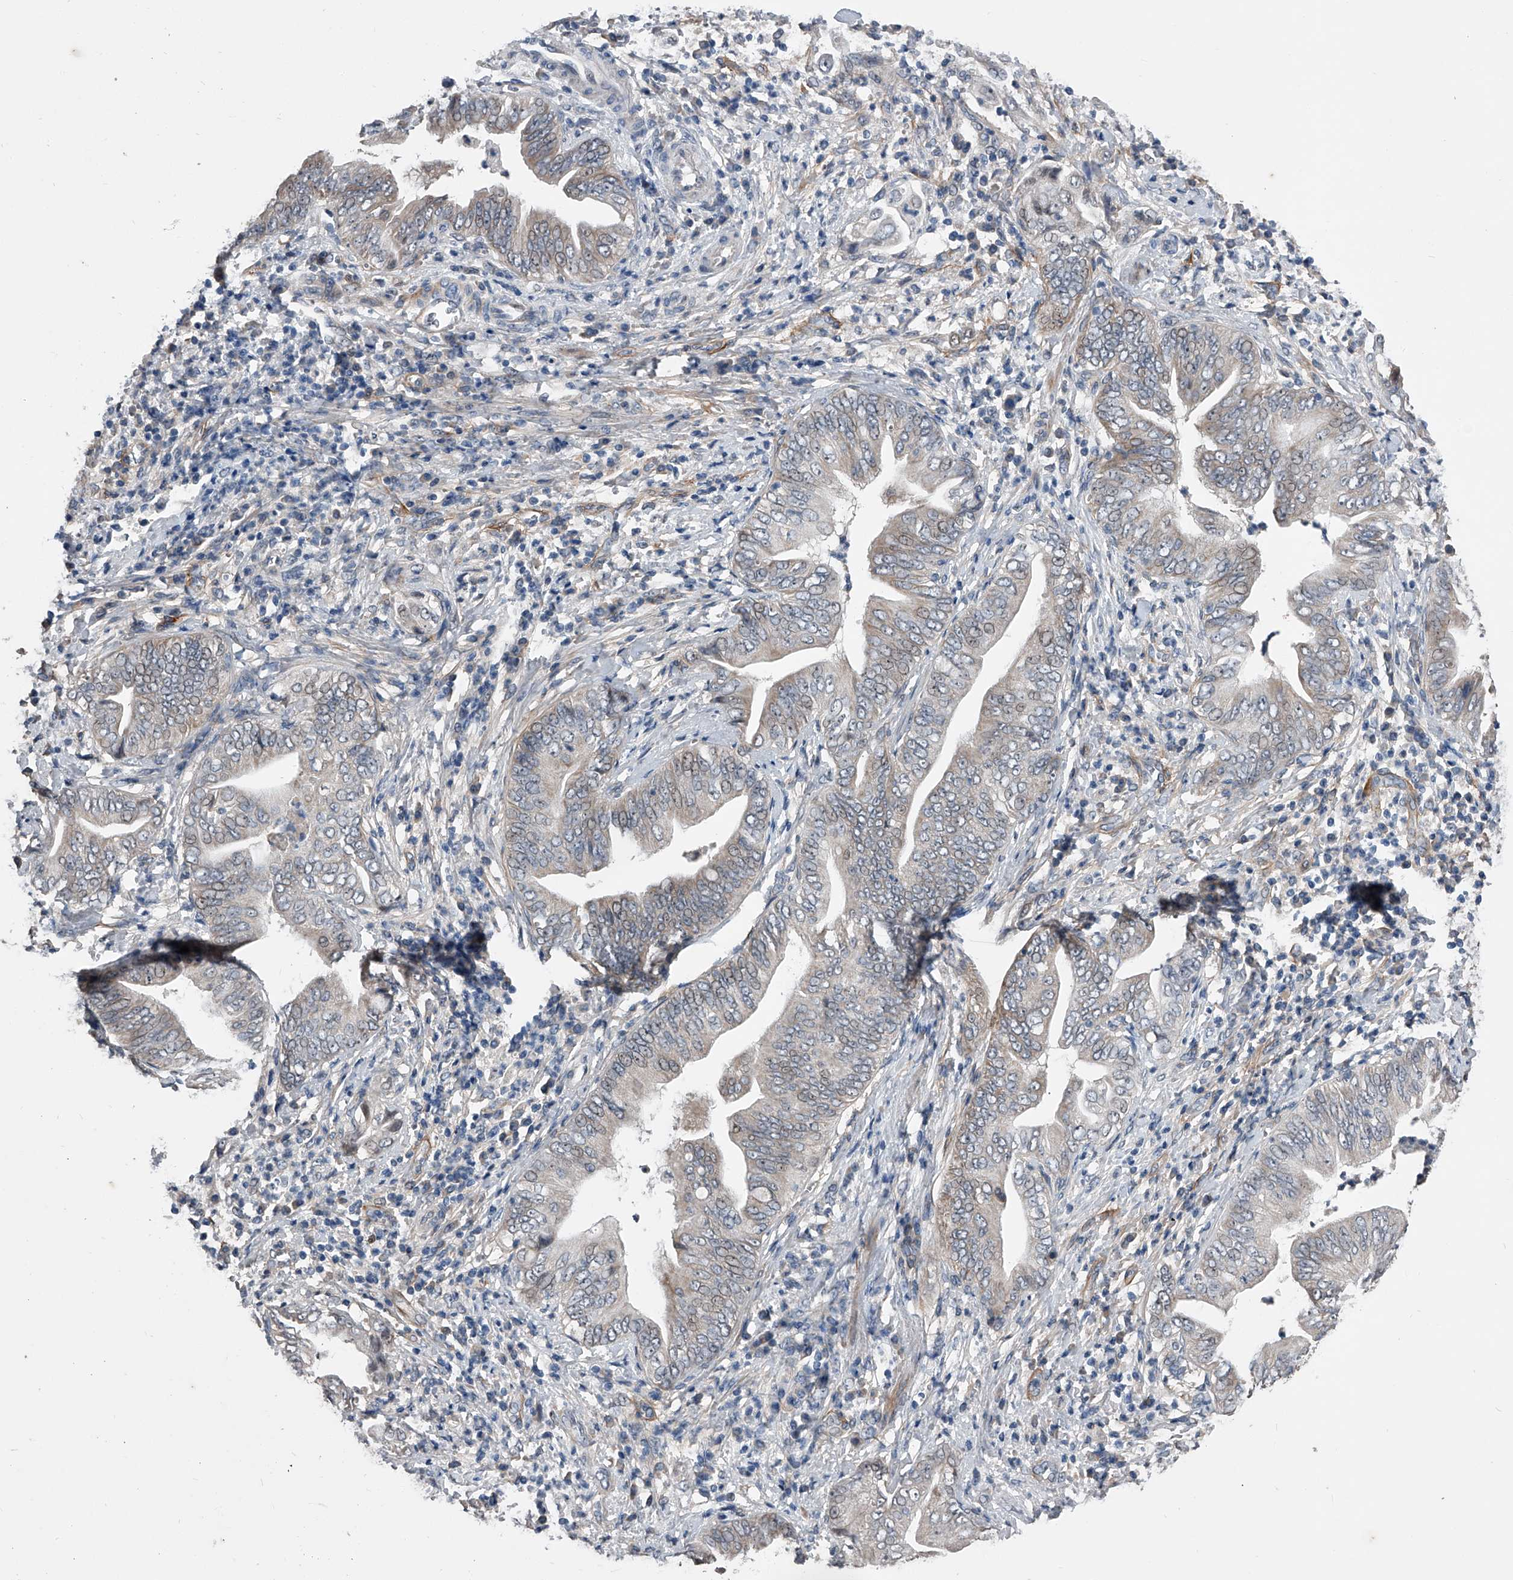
{"staining": {"intensity": "weak", "quantity": "<25%", "location": "cytoplasmic/membranous,nuclear"}, "tissue": "pancreatic cancer", "cell_type": "Tumor cells", "image_type": "cancer", "snomed": [{"axis": "morphology", "description": "Adenocarcinoma, NOS"}, {"axis": "topography", "description": "Pancreas"}], "caption": "Immunohistochemistry (IHC) of adenocarcinoma (pancreatic) exhibits no expression in tumor cells.", "gene": "PHACTR1", "patient": {"sex": "male", "age": 75}}